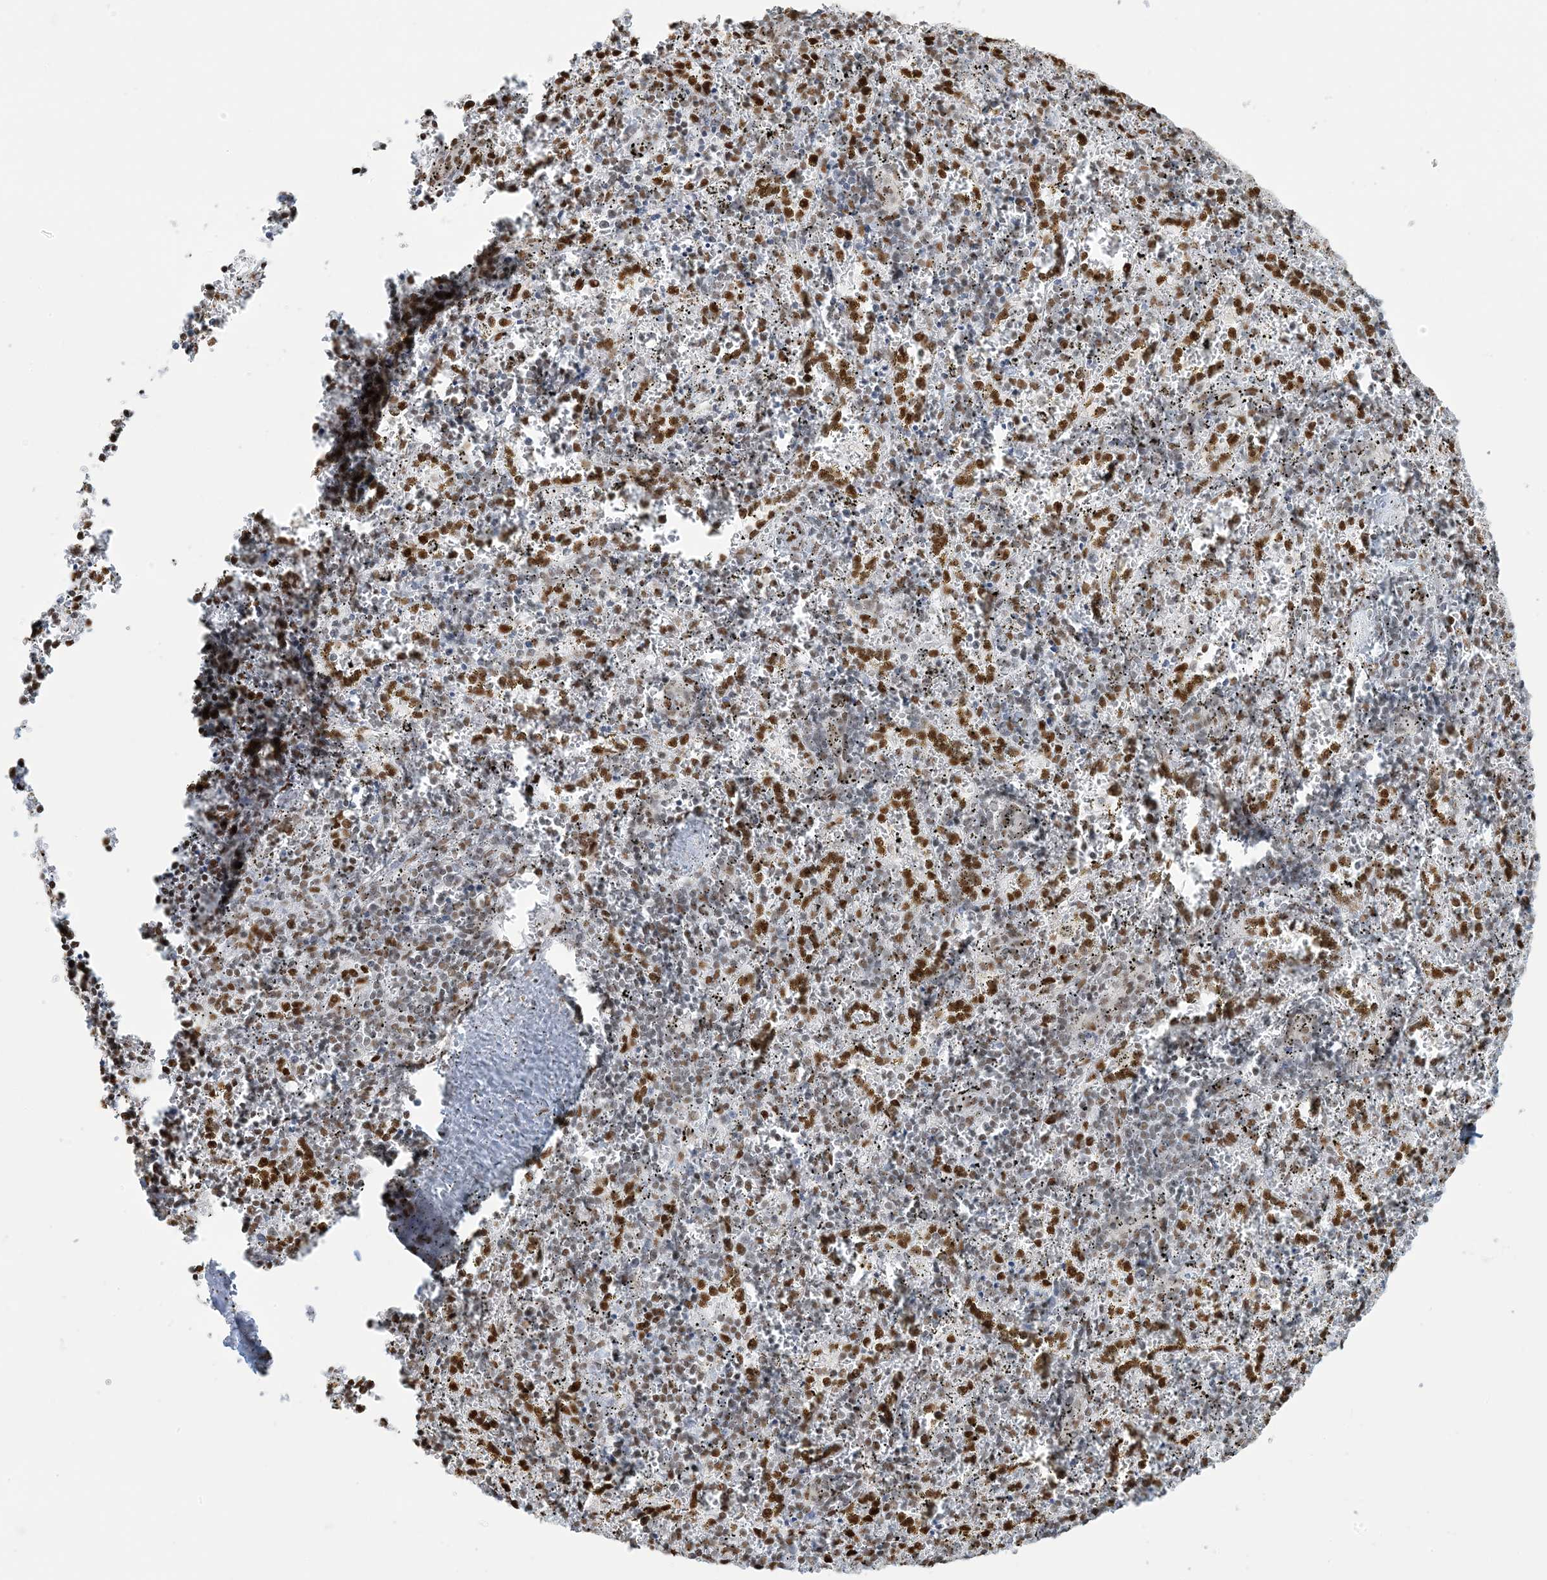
{"staining": {"intensity": "moderate", "quantity": "25%-75%", "location": "nuclear"}, "tissue": "spleen", "cell_type": "Cells in red pulp", "image_type": "normal", "snomed": [{"axis": "morphology", "description": "Normal tissue, NOS"}, {"axis": "topography", "description": "Spleen"}], "caption": "A micrograph of human spleen stained for a protein shows moderate nuclear brown staining in cells in red pulp.", "gene": "STAG1", "patient": {"sex": "male", "age": 11}}